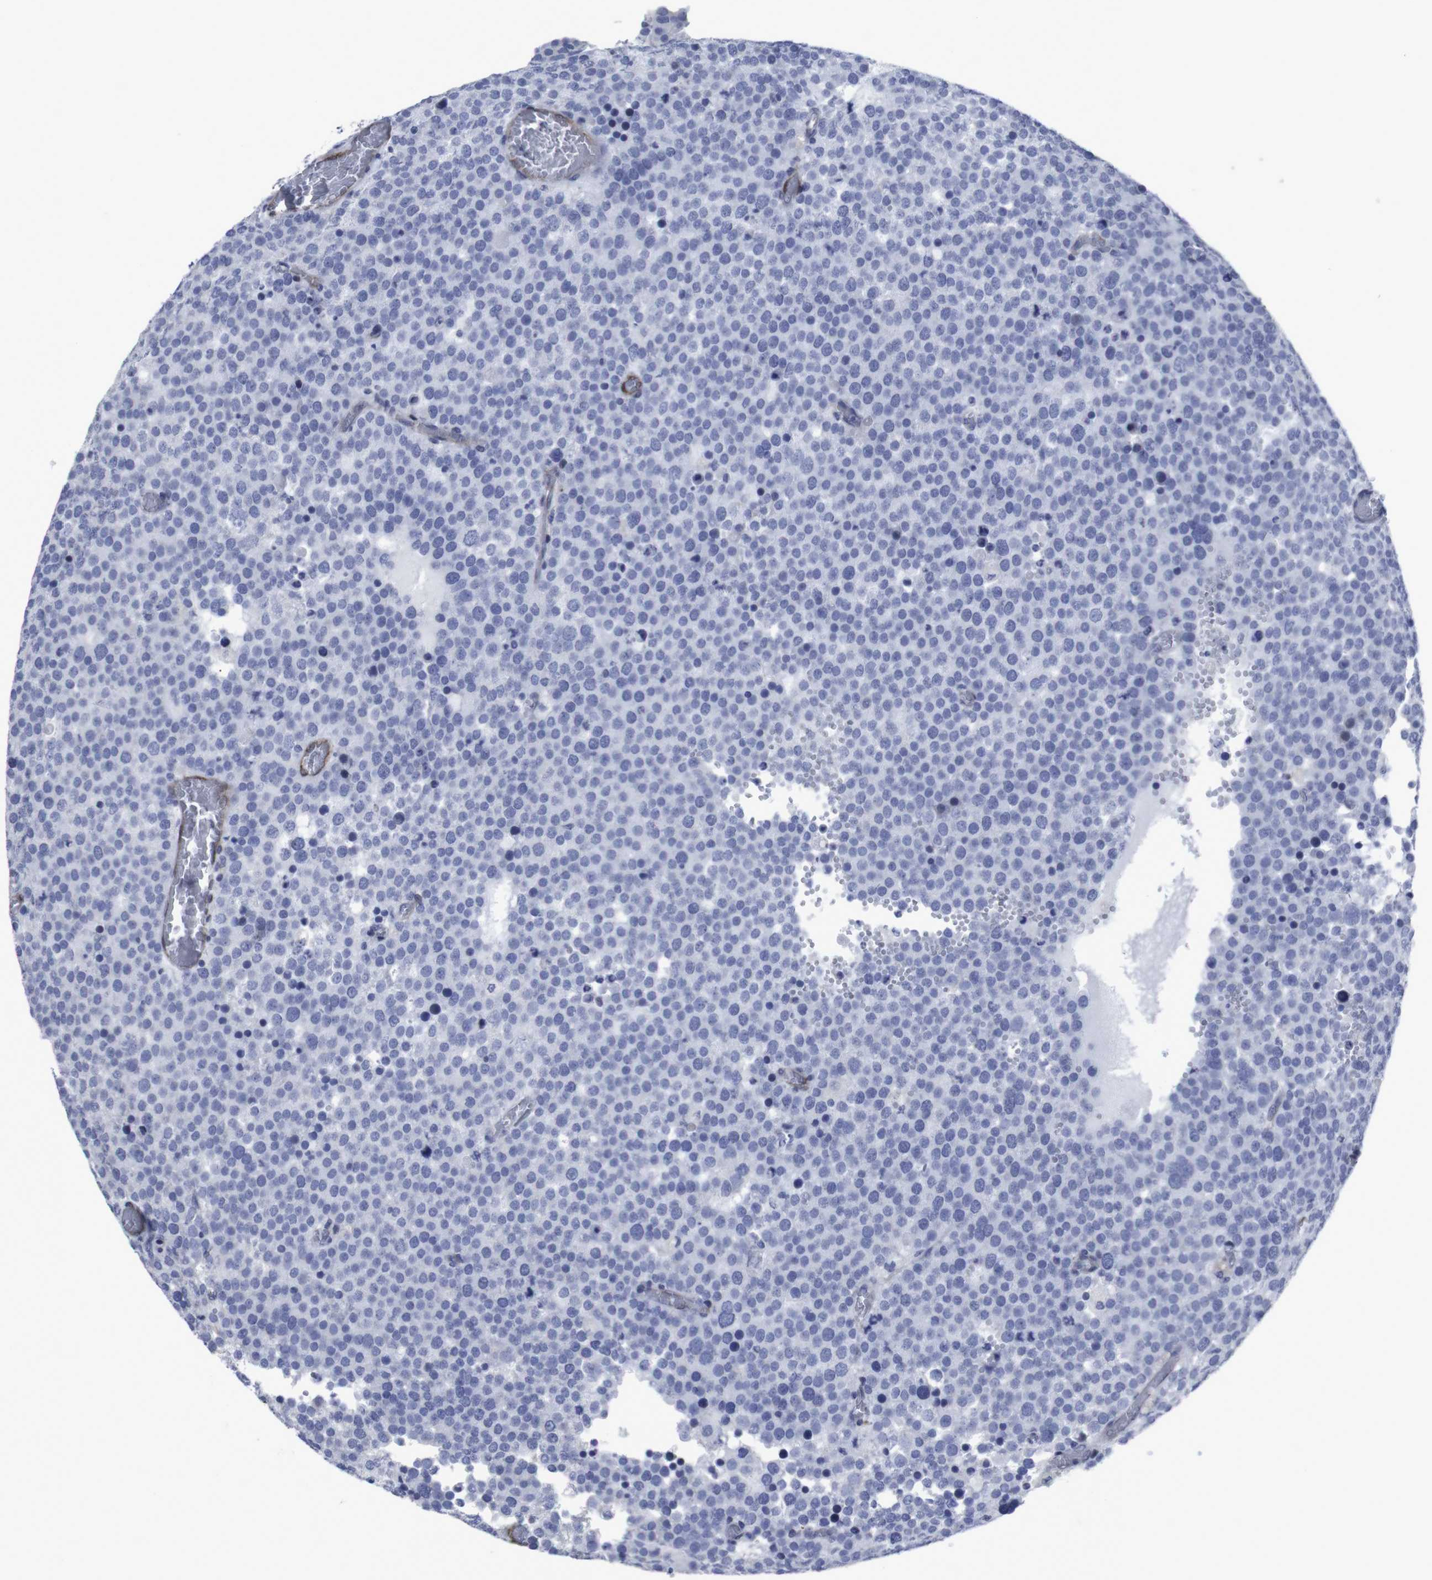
{"staining": {"intensity": "negative", "quantity": "none", "location": "none"}, "tissue": "testis cancer", "cell_type": "Tumor cells", "image_type": "cancer", "snomed": [{"axis": "morphology", "description": "Normal tissue, NOS"}, {"axis": "morphology", "description": "Seminoma, NOS"}, {"axis": "topography", "description": "Testis"}], "caption": "The micrograph demonstrates no significant expression in tumor cells of testis cancer (seminoma). Nuclei are stained in blue.", "gene": "SNCG", "patient": {"sex": "male", "age": 71}}